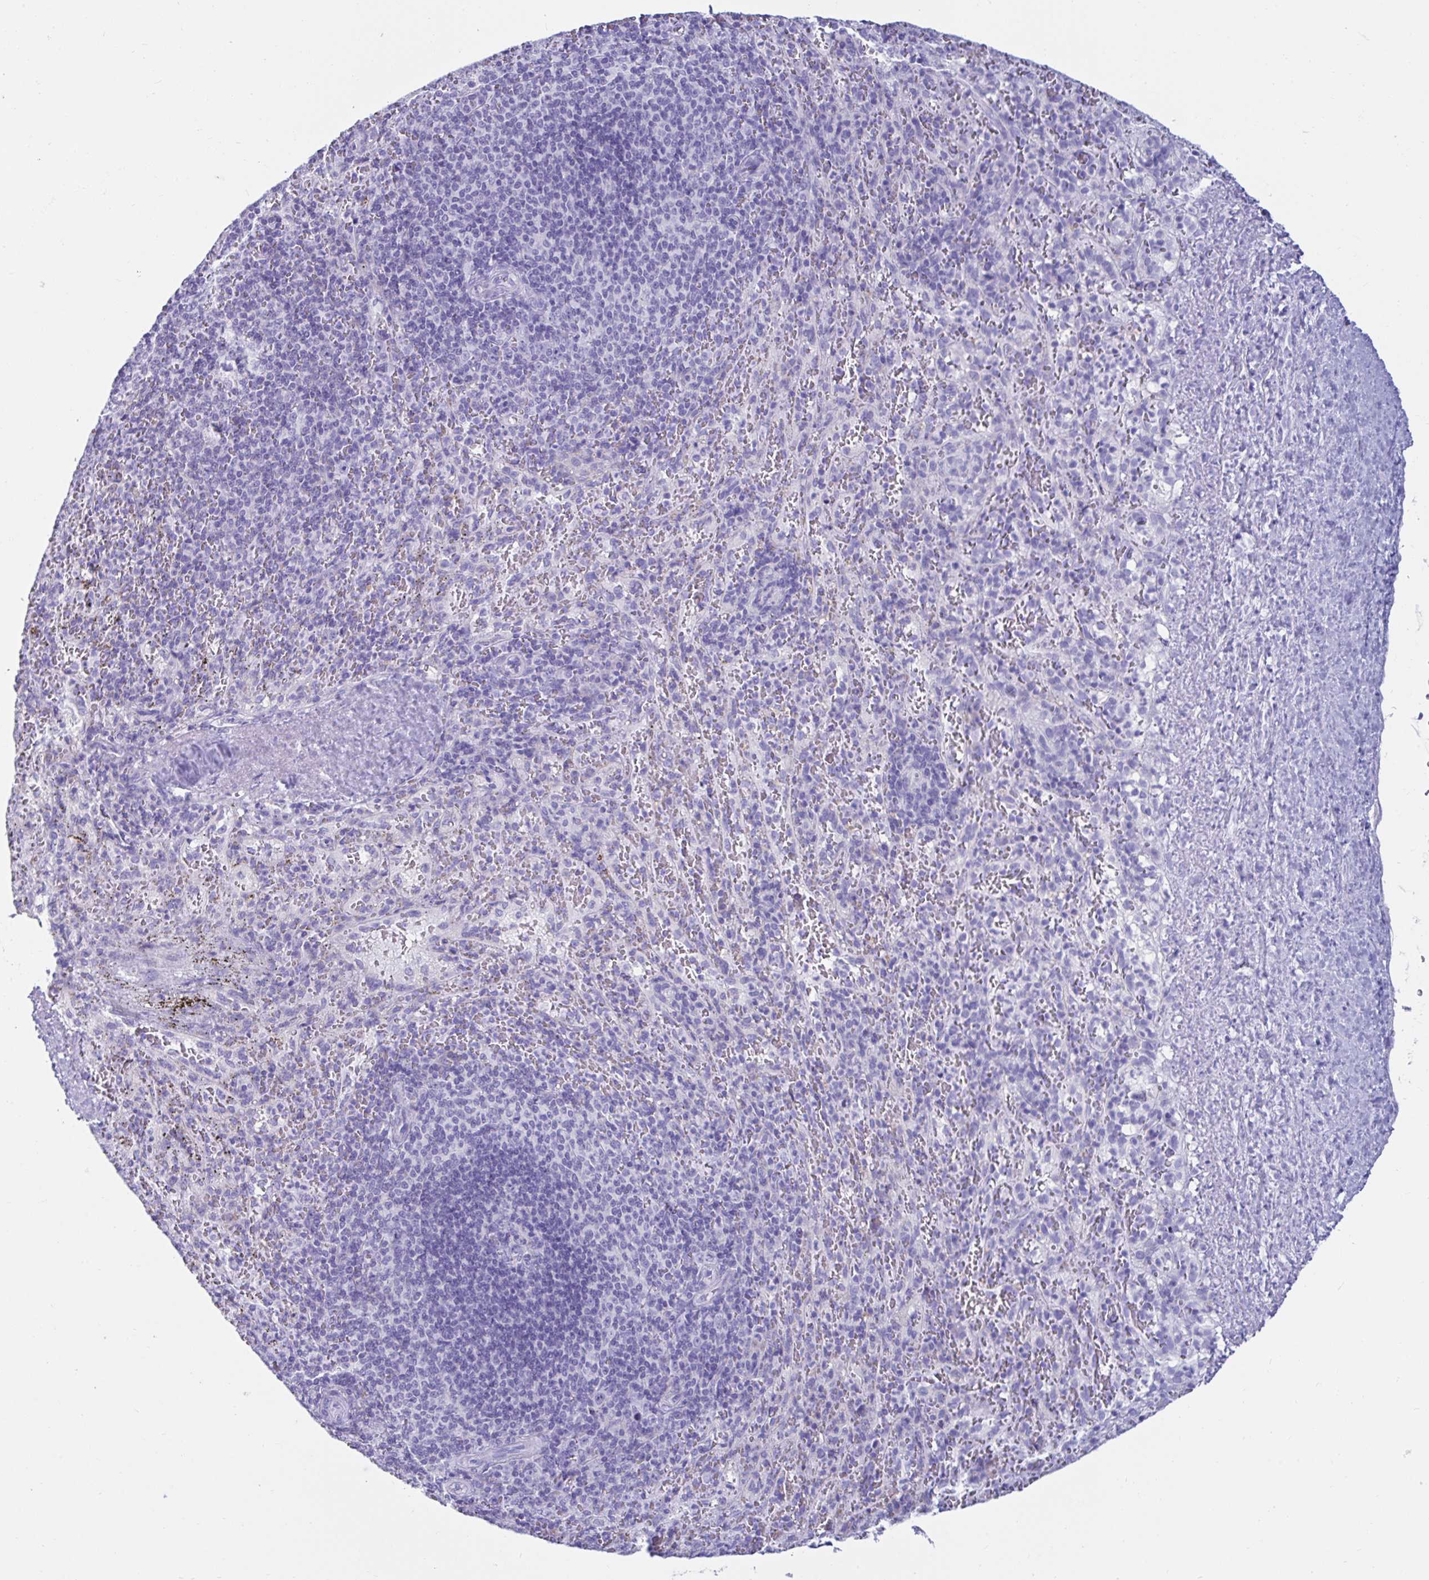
{"staining": {"intensity": "negative", "quantity": "none", "location": "none"}, "tissue": "spleen", "cell_type": "Cells in red pulp", "image_type": "normal", "snomed": [{"axis": "morphology", "description": "Normal tissue, NOS"}, {"axis": "topography", "description": "Spleen"}], "caption": "Protein analysis of benign spleen shows no significant positivity in cells in red pulp.", "gene": "ZPBP2", "patient": {"sex": "male", "age": 57}}